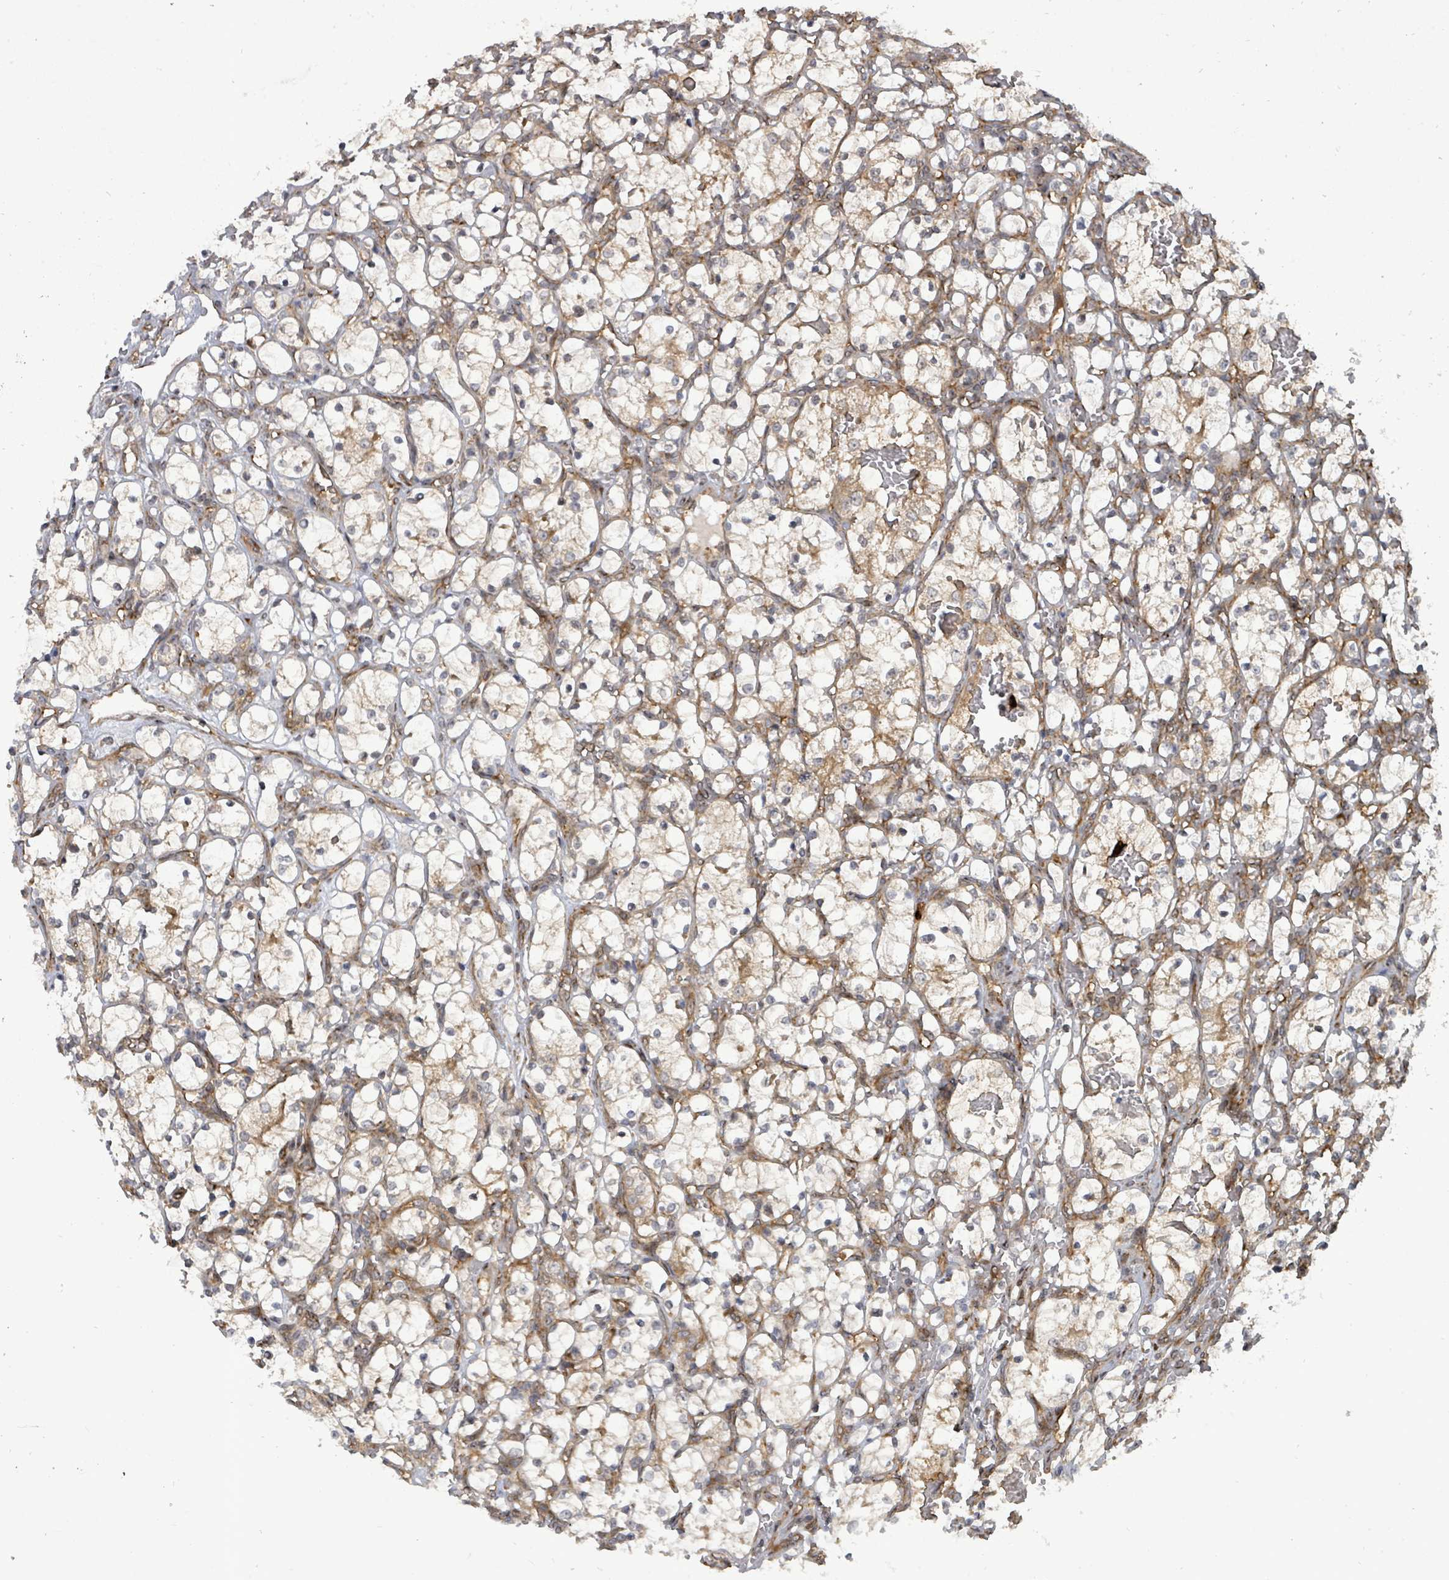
{"staining": {"intensity": "weak", "quantity": "25%-75%", "location": "cytoplasmic/membranous"}, "tissue": "renal cancer", "cell_type": "Tumor cells", "image_type": "cancer", "snomed": [{"axis": "morphology", "description": "Adenocarcinoma, NOS"}, {"axis": "topography", "description": "Kidney"}], "caption": "Renal cancer (adenocarcinoma) stained with immunohistochemistry shows weak cytoplasmic/membranous staining in about 25%-75% of tumor cells. (brown staining indicates protein expression, while blue staining denotes nuclei).", "gene": "EIF3C", "patient": {"sex": "female", "age": 69}}